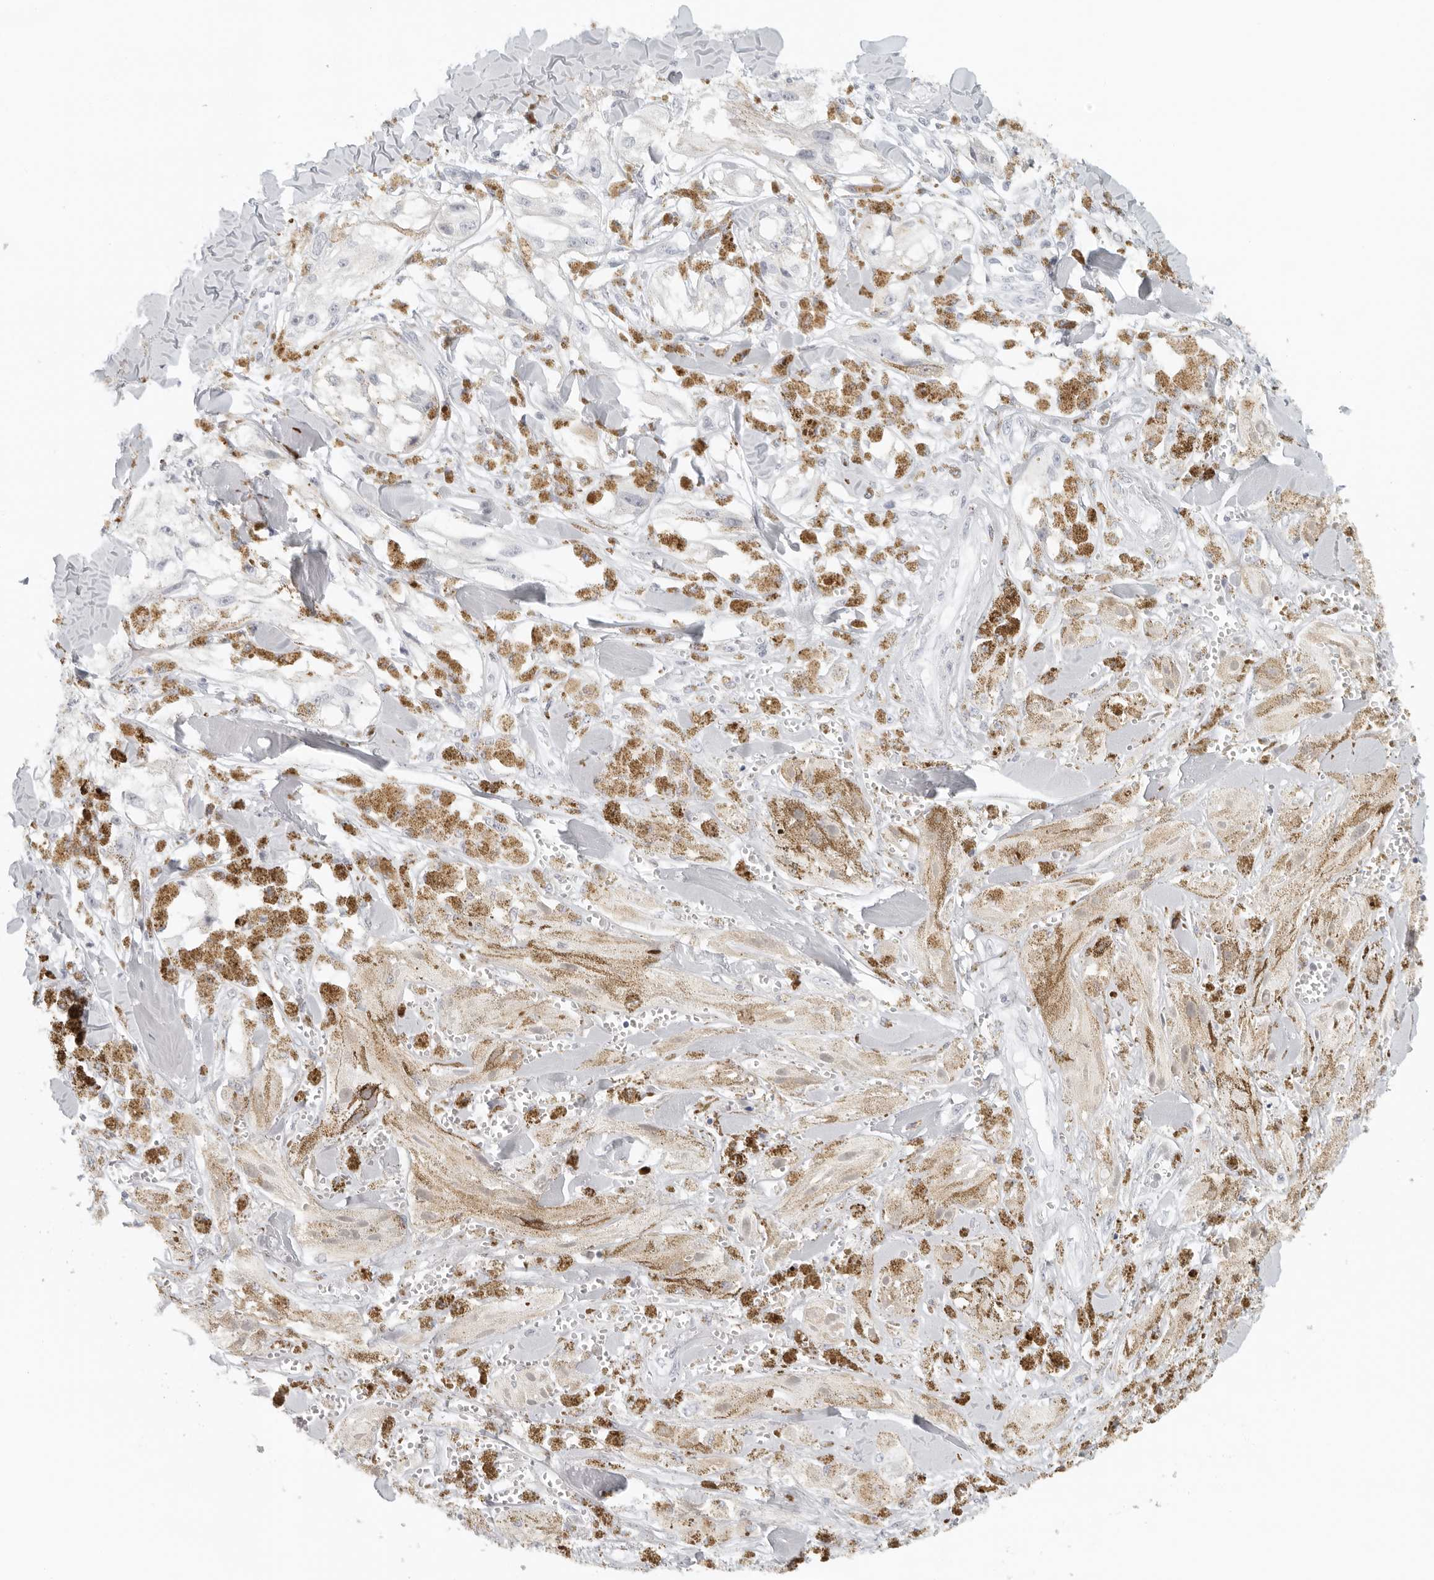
{"staining": {"intensity": "negative", "quantity": "none", "location": "none"}, "tissue": "melanoma", "cell_type": "Tumor cells", "image_type": "cancer", "snomed": [{"axis": "morphology", "description": "Malignant melanoma, NOS"}, {"axis": "topography", "description": "Skin"}], "caption": "Micrograph shows no protein expression in tumor cells of malignant melanoma tissue.", "gene": "RPS6KC1", "patient": {"sex": "male", "age": 88}}